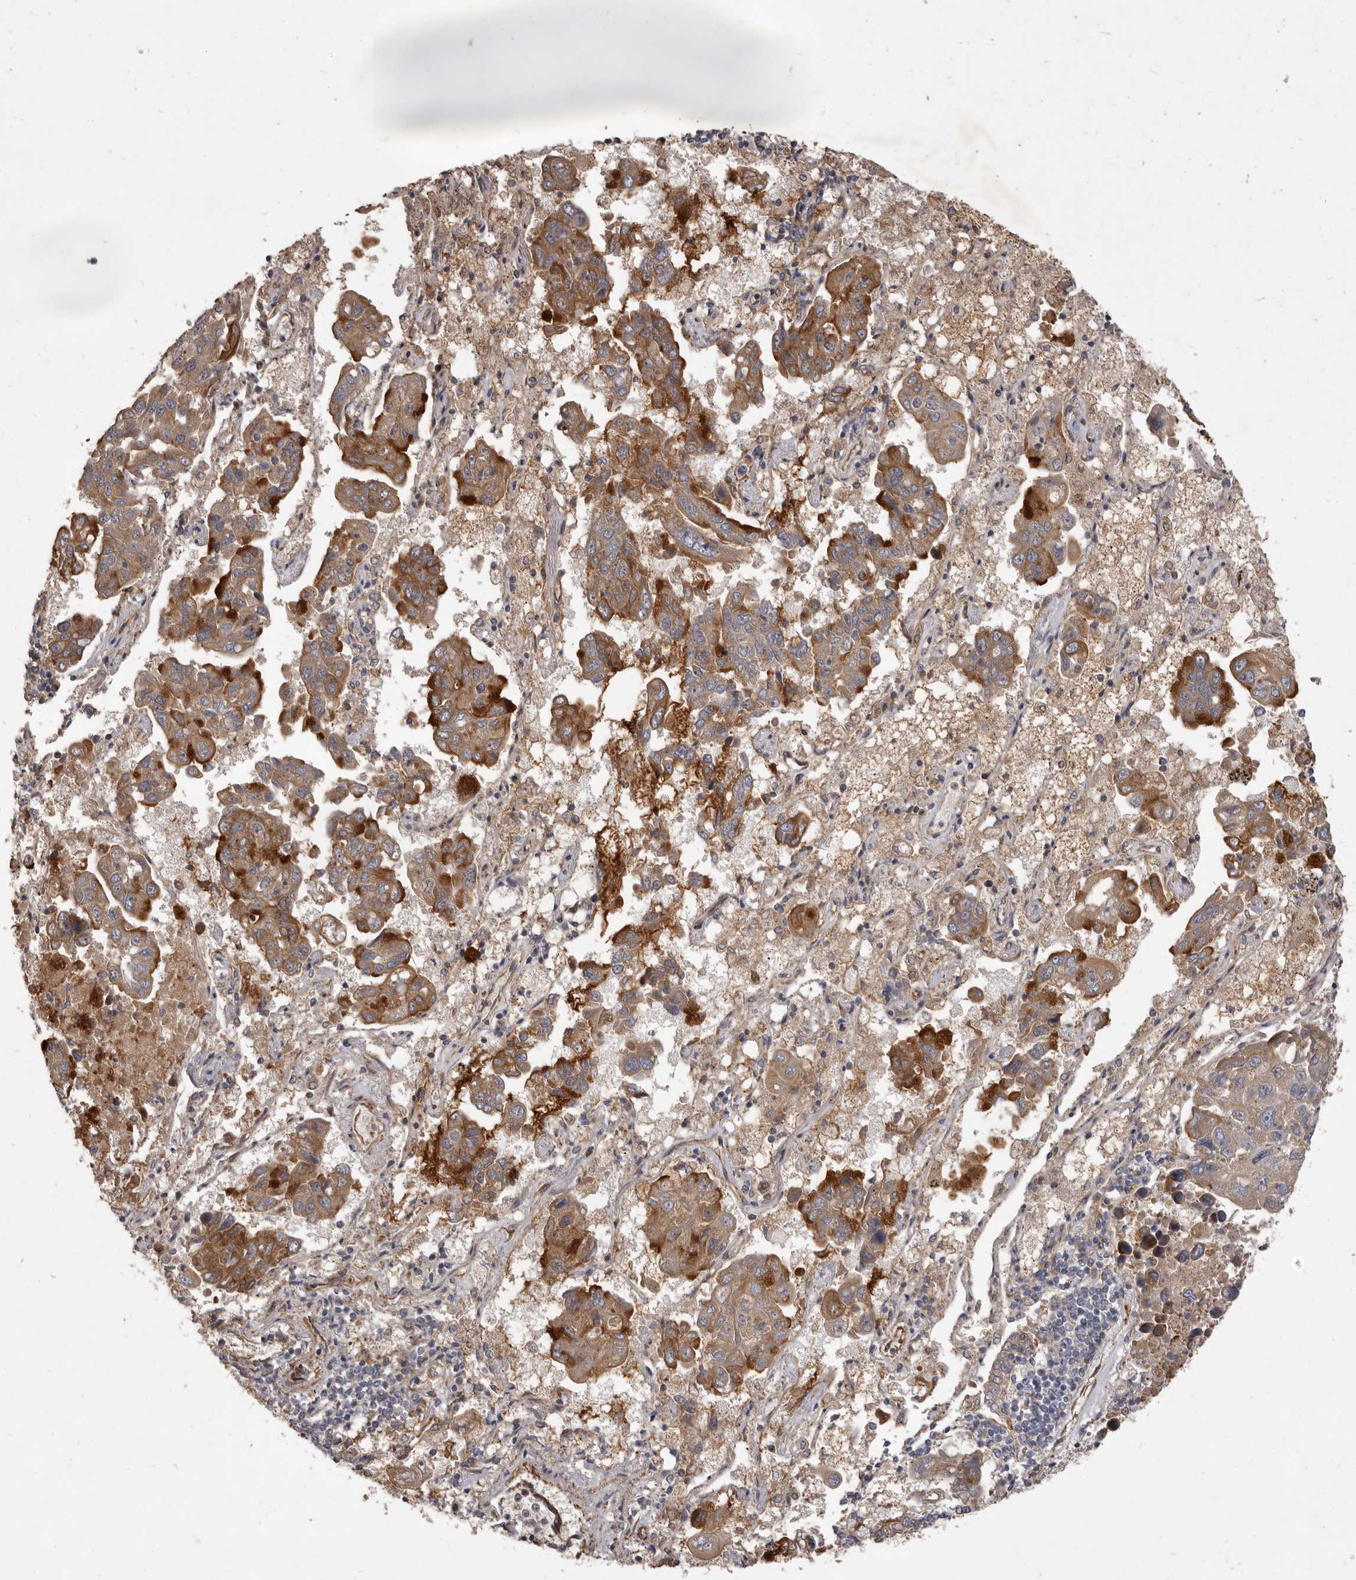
{"staining": {"intensity": "strong", "quantity": "25%-75%", "location": "cytoplasmic/membranous"}, "tissue": "lung cancer", "cell_type": "Tumor cells", "image_type": "cancer", "snomed": [{"axis": "morphology", "description": "Adenocarcinoma, NOS"}, {"axis": "topography", "description": "Lung"}], "caption": "About 25%-75% of tumor cells in lung cancer (adenocarcinoma) demonstrate strong cytoplasmic/membranous protein expression as visualized by brown immunohistochemical staining.", "gene": "VPS45", "patient": {"sex": "male", "age": 64}}